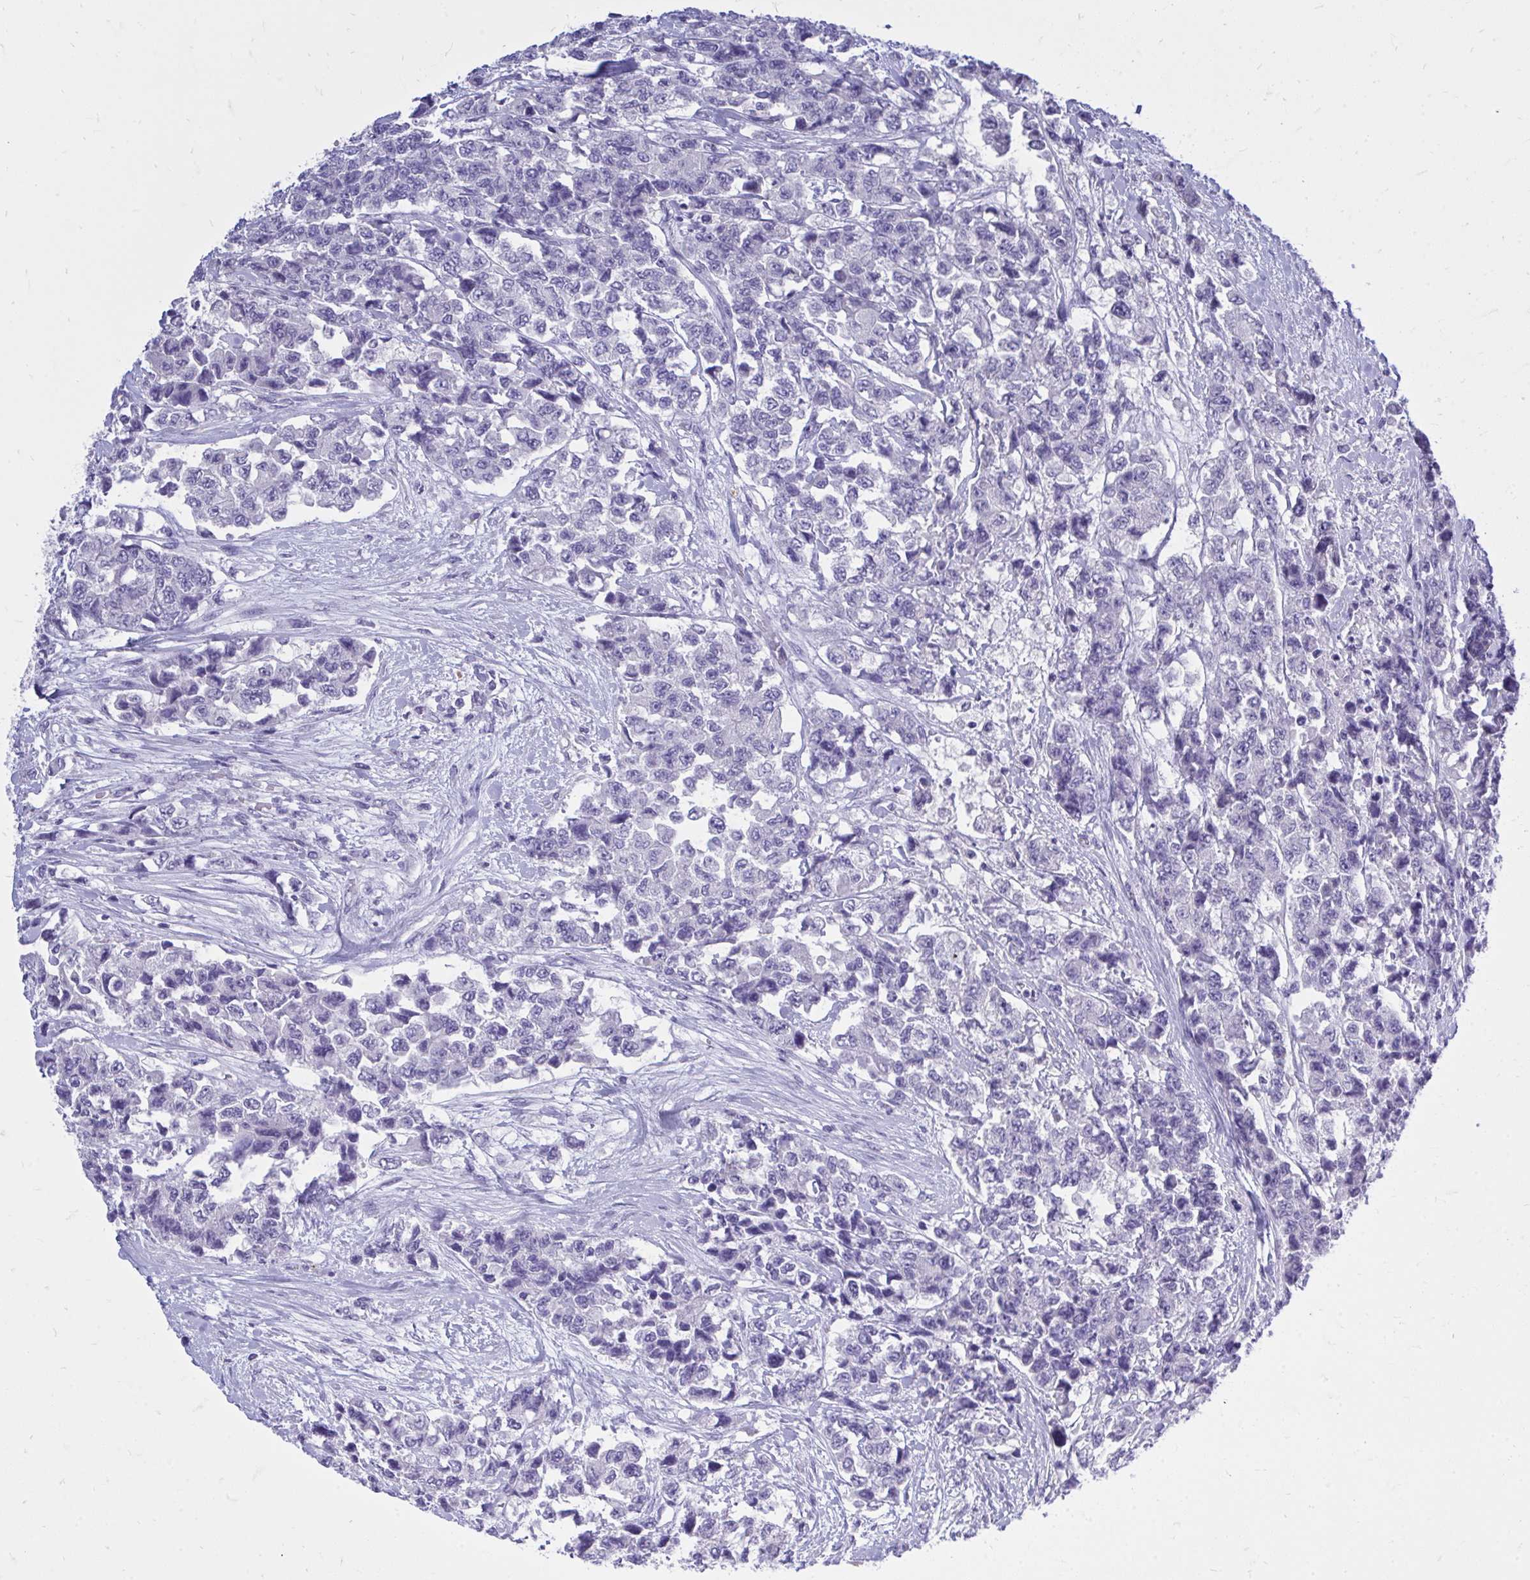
{"staining": {"intensity": "negative", "quantity": "none", "location": "none"}, "tissue": "urothelial cancer", "cell_type": "Tumor cells", "image_type": "cancer", "snomed": [{"axis": "morphology", "description": "Urothelial carcinoma, High grade"}, {"axis": "topography", "description": "Urinary bladder"}], "caption": "Immunohistochemistry of urothelial carcinoma (high-grade) displays no expression in tumor cells. (DAB (3,3'-diaminobenzidine) immunohistochemistry (IHC) visualized using brightfield microscopy, high magnification).", "gene": "PSD", "patient": {"sex": "female", "age": 78}}